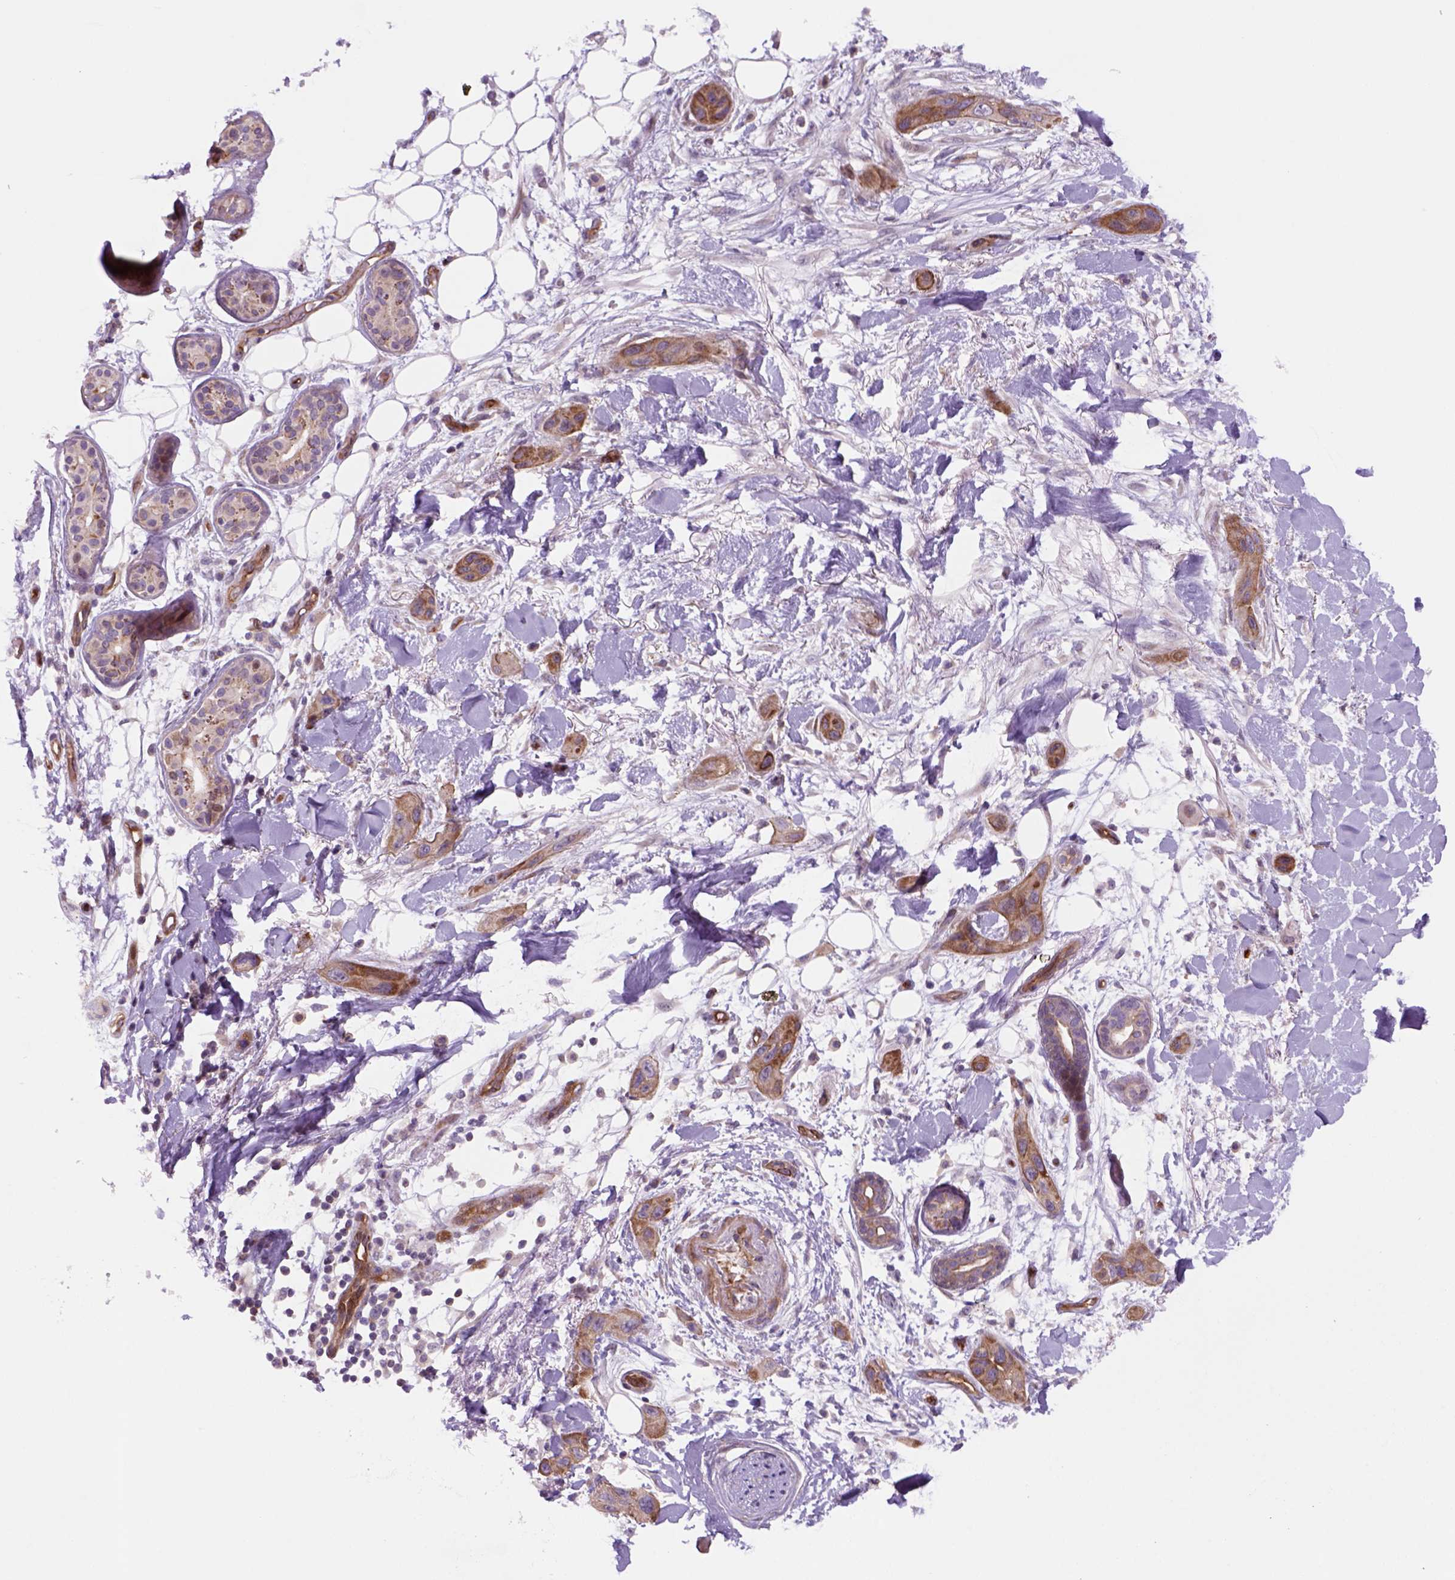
{"staining": {"intensity": "moderate", "quantity": ">75%", "location": "cytoplasmic/membranous"}, "tissue": "skin cancer", "cell_type": "Tumor cells", "image_type": "cancer", "snomed": [{"axis": "morphology", "description": "Squamous cell carcinoma, NOS"}, {"axis": "topography", "description": "Skin"}], "caption": "This is an image of immunohistochemistry staining of skin cancer (squamous cell carcinoma), which shows moderate positivity in the cytoplasmic/membranous of tumor cells.", "gene": "VSTM5", "patient": {"sex": "male", "age": 79}}